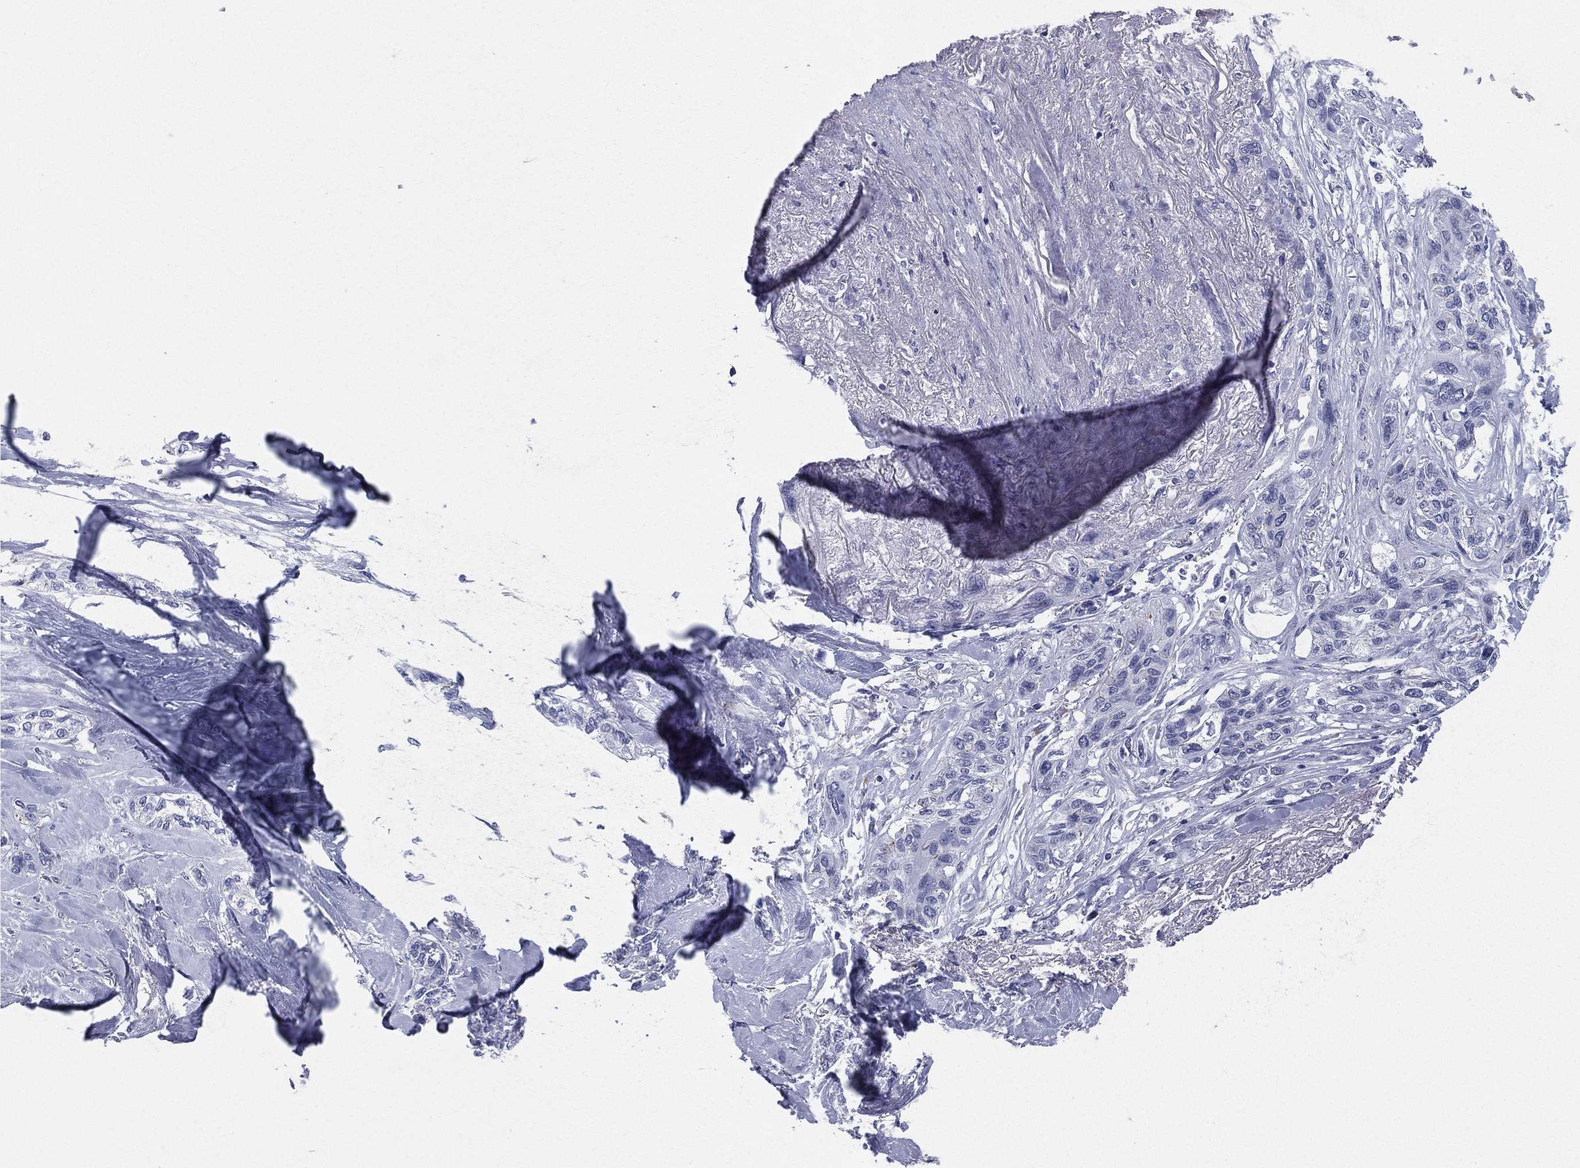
{"staining": {"intensity": "negative", "quantity": "none", "location": "none"}, "tissue": "lung cancer", "cell_type": "Tumor cells", "image_type": "cancer", "snomed": [{"axis": "morphology", "description": "Squamous cell carcinoma, NOS"}, {"axis": "topography", "description": "Lung"}], "caption": "The image demonstrates no staining of tumor cells in lung cancer (squamous cell carcinoma).", "gene": "HLA-DOA", "patient": {"sex": "female", "age": 70}}